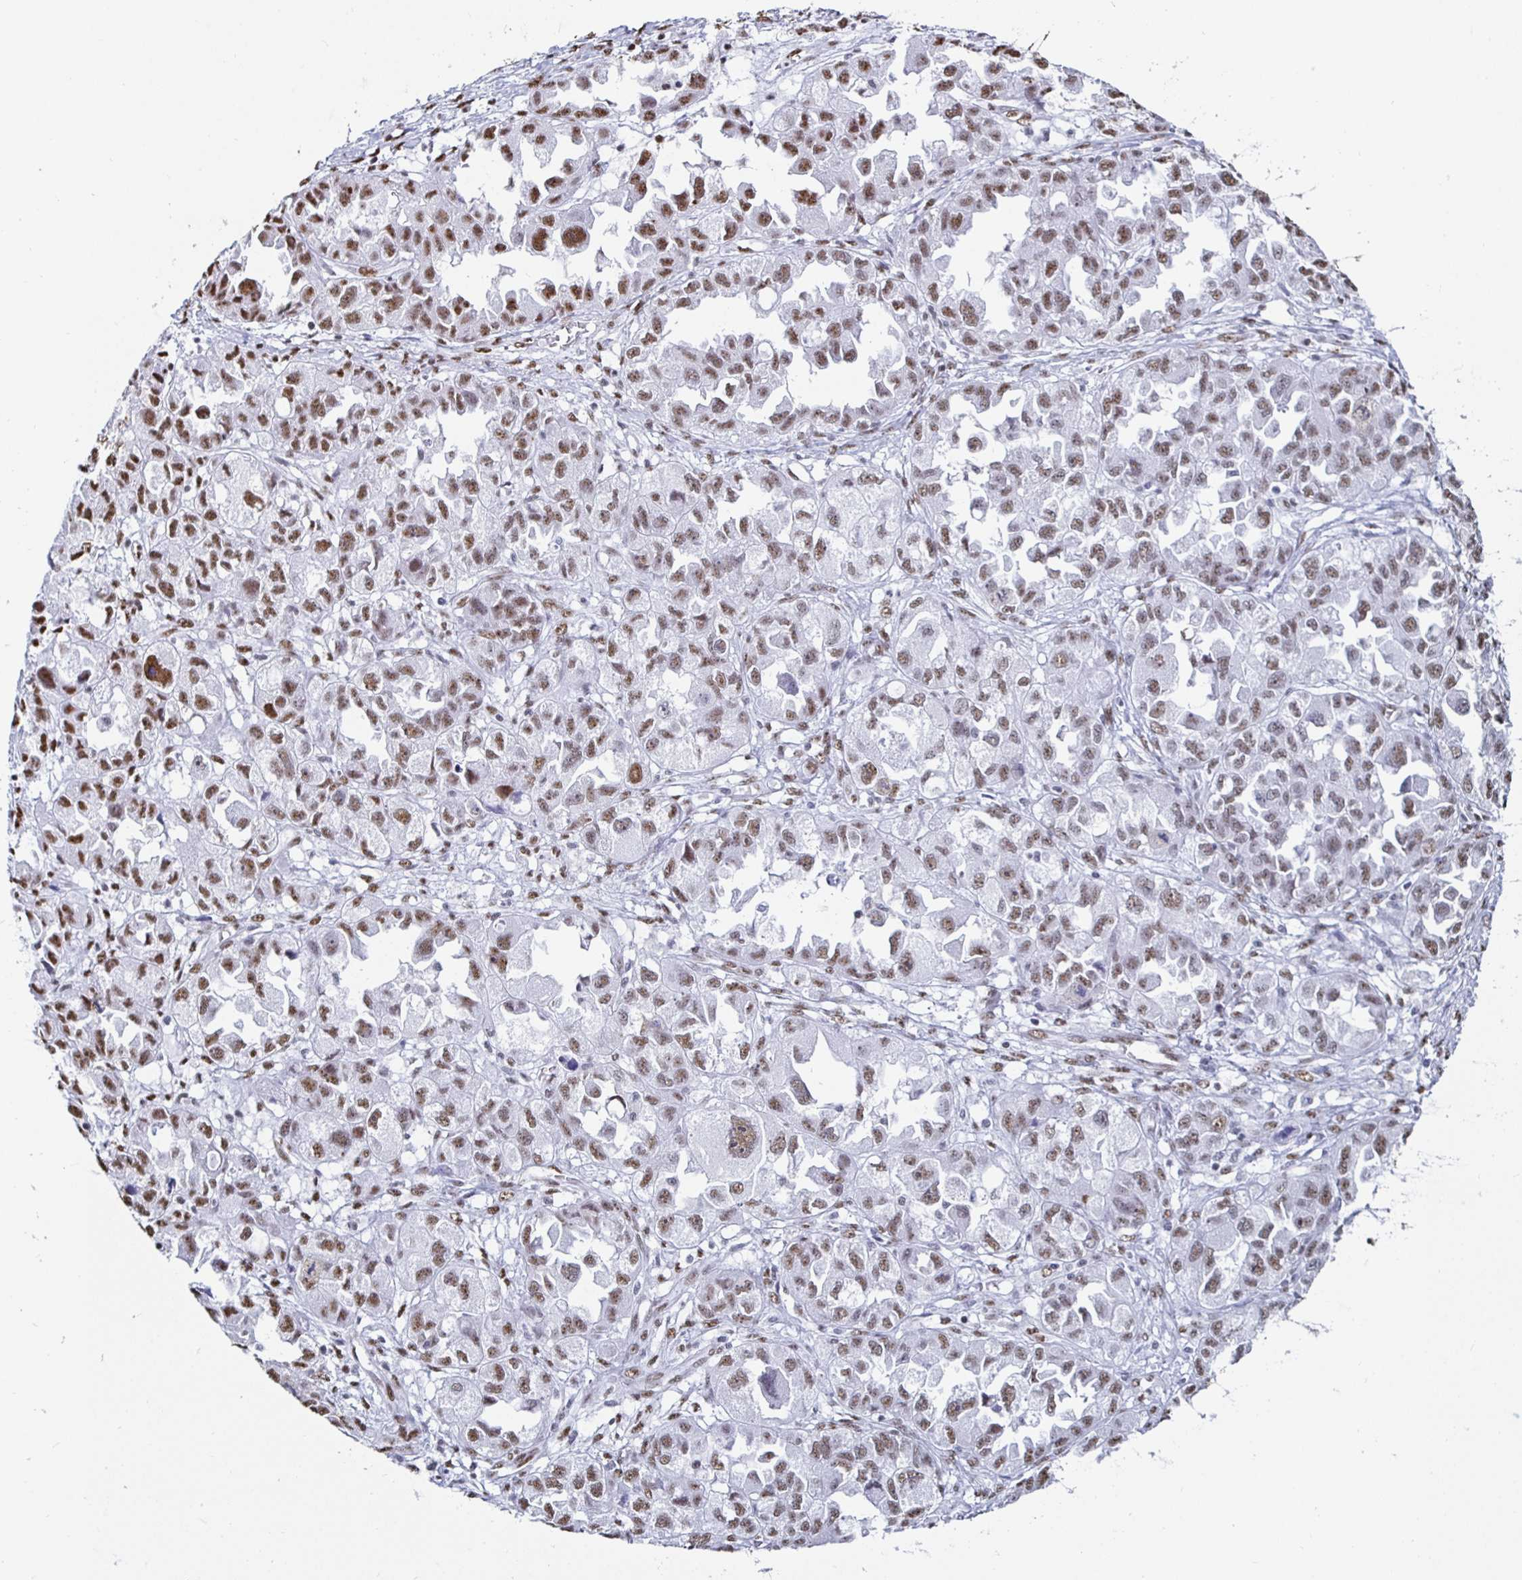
{"staining": {"intensity": "moderate", "quantity": "25%-75%", "location": "nuclear"}, "tissue": "ovarian cancer", "cell_type": "Tumor cells", "image_type": "cancer", "snomed": [{"axis": "morphology", "description": "Cystadenocarcinoma, serous, NOS"}, {"axis": "topography", "description": "Ovary"}], "caption": "Immunohistochemical staining of serous cystadenocarcinoma (ovarian) shows medium levels of moderate nuclear protein staining in about 25%-75% of tumor cells.", "gene": "DDX39B", "patient": {"sex": "female", "age": 84}}